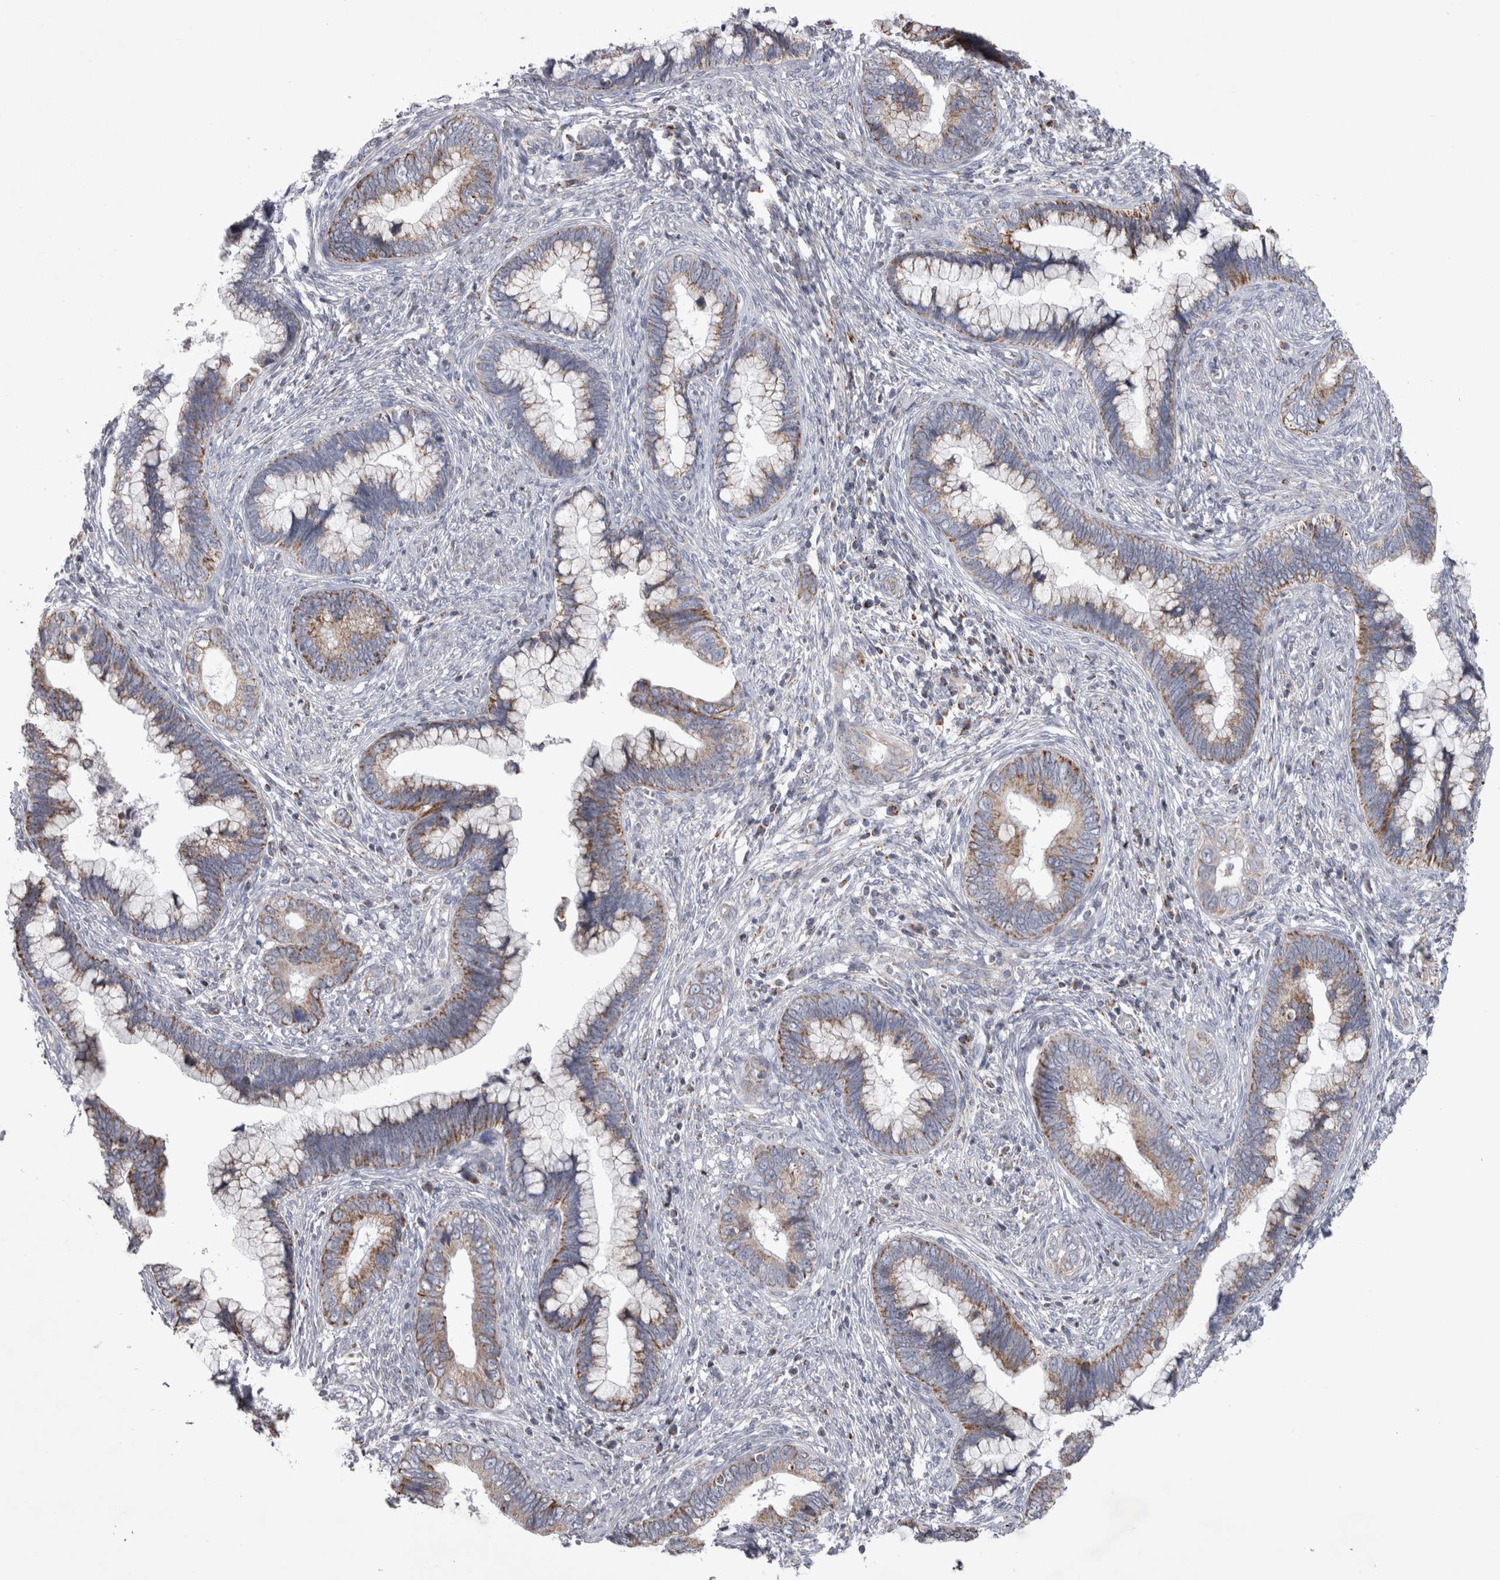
{"staining": {"intensity": "moderate", "quantity": ">75%", "location": "cytoplasmic/membranous"}, "tissue": "cervical cancer", "cell_type": "Tumor cells", "image_type": "cancer", "snomed": [{"axis": "morphology", "description": "Adenocarcinoma, NOS"}, {"axis": "topography", "description": "Cervix"}], "caption": "A high-resolution image shows immunohistochemistry staining of cervical adenocarcinoma, which shows moderate cytoplasmic/membranous positivity in approximately >75% of tumor cells.", "gene": "HDHD3", "patient": {"sex": "female", "age": 44}}